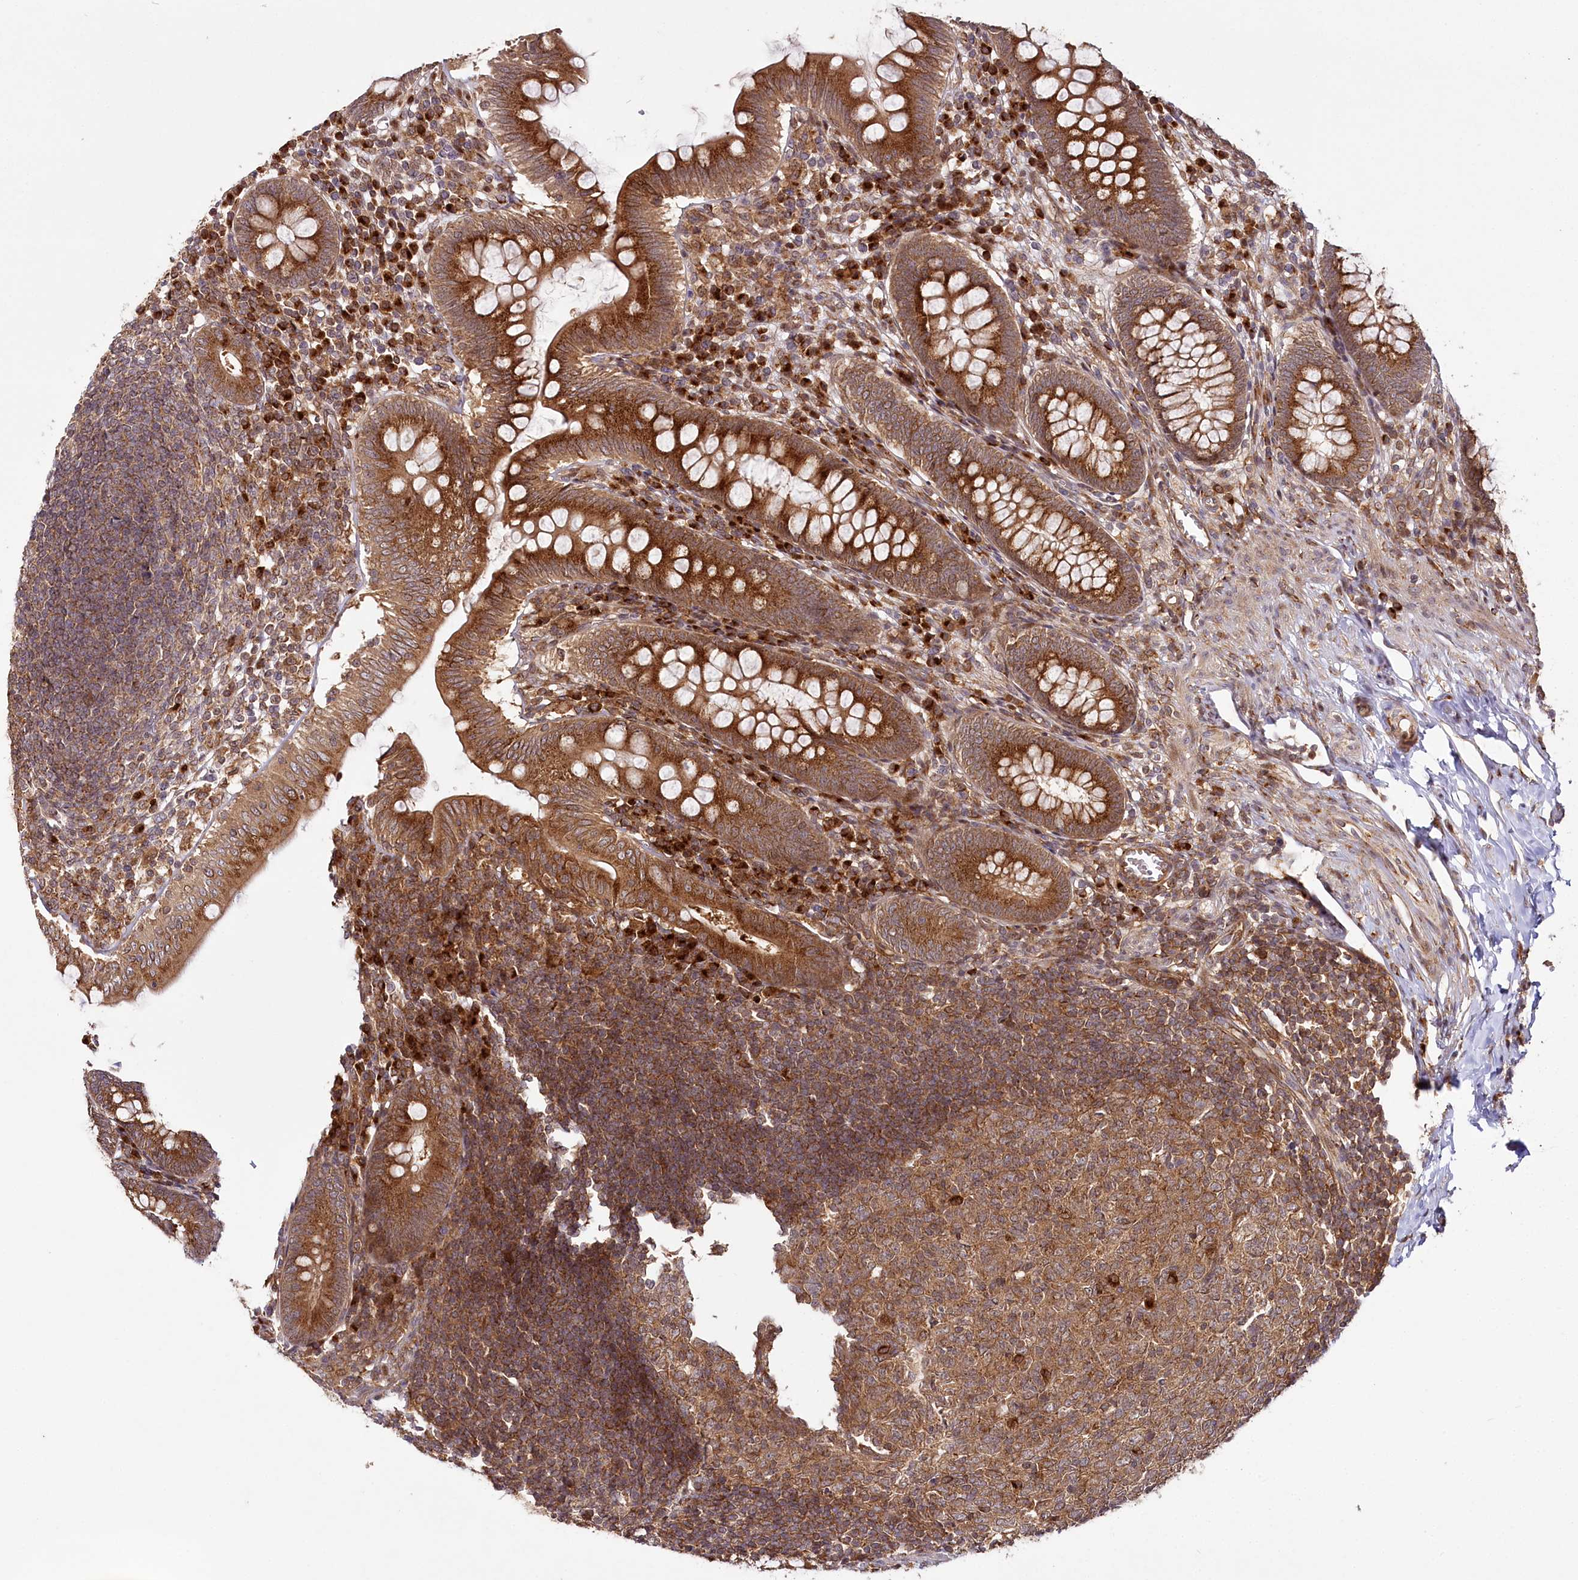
{"staining": {"intensity": "strong", "quantity": ">75%", "location": "cytoplasmic/membranous"}, "tissue": "appendix", "cell_type": "Glandular cells", "image_type": "normal", "snomed": [{"axis": "morphology", "description": "Normal tissue, NOS"}, {"axis": "topography", "description": "Appendix"}], "caption": "Immunohistochemistry (IHC) histopathology image of benign appendix: appendix stained using immunohistochemistry (IHC) shows high levels of strong protein expression localized specifically in the cytoplasmic/membranous of glandular cells, appearing as a cytoplasmic/membranous brown color.", "gene": "COPG1", "patient": {"sex": "male", "age": 14}}